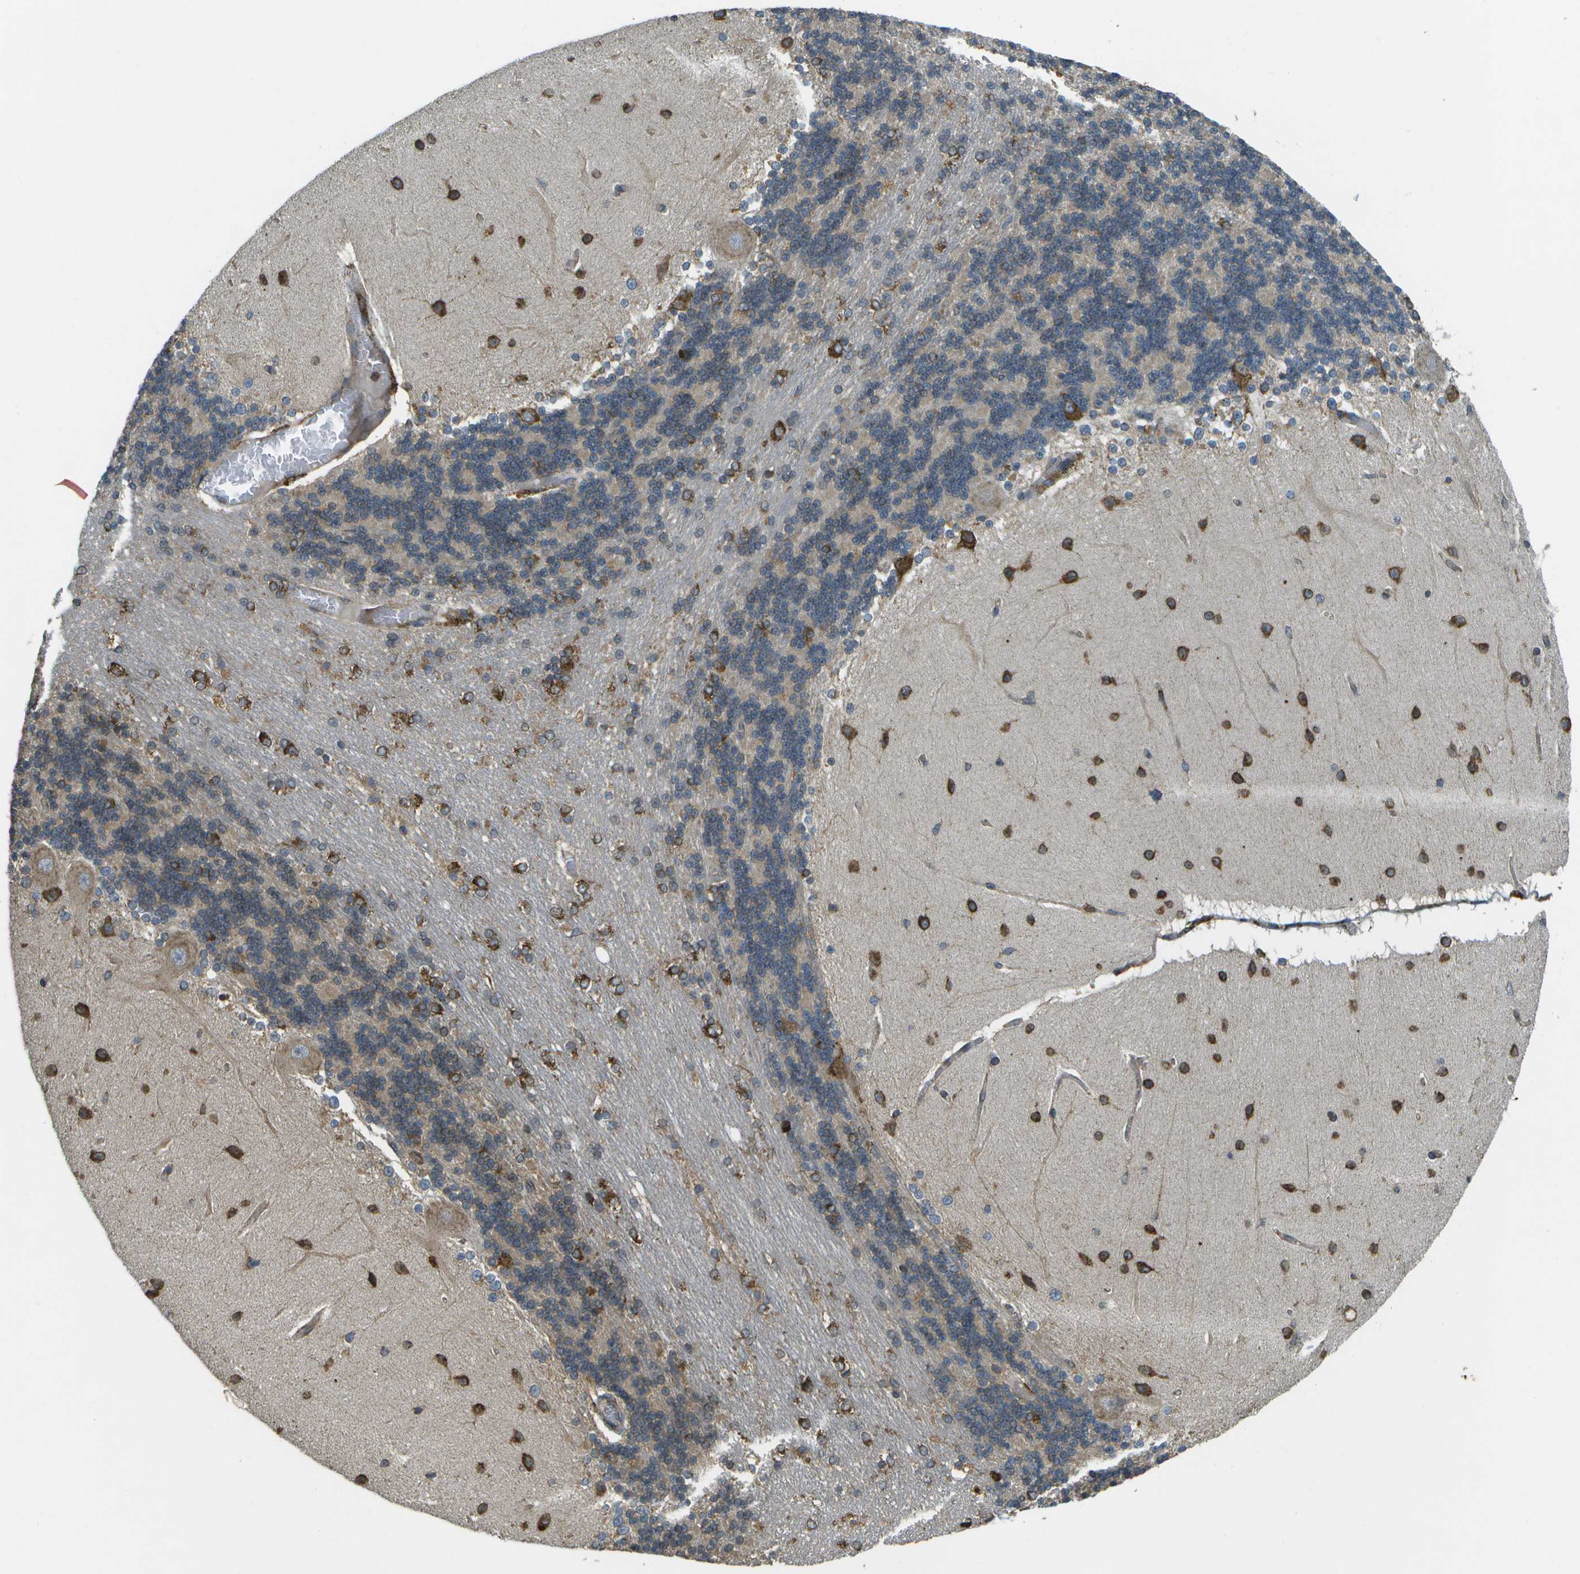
{"staining": {"intensity": "weak", "quantity": "25%-75%", "location": "cytoplasmic/membranous"}, "tissue": "cerebellum", "cell_type": "Cells in granular layer", "image_type": "normal", "snomed": [{"axis": "morphology", "description": "Normal tissue, NOS"}, {"axis": "topography", "description": "Cerebellum"}], "caption": "A low amount of weak cytoplasmic/membranous expression is identified in approximately 25%-75% of cells in granular layer in normal cerebellum. The protein of interest is stained brown, and the nuclei are stained in blue (DAB IHC with brightfield microscopy, high magnification).", "gene": "PDIA4", "patient": {"sex": "female", "age": 54}}